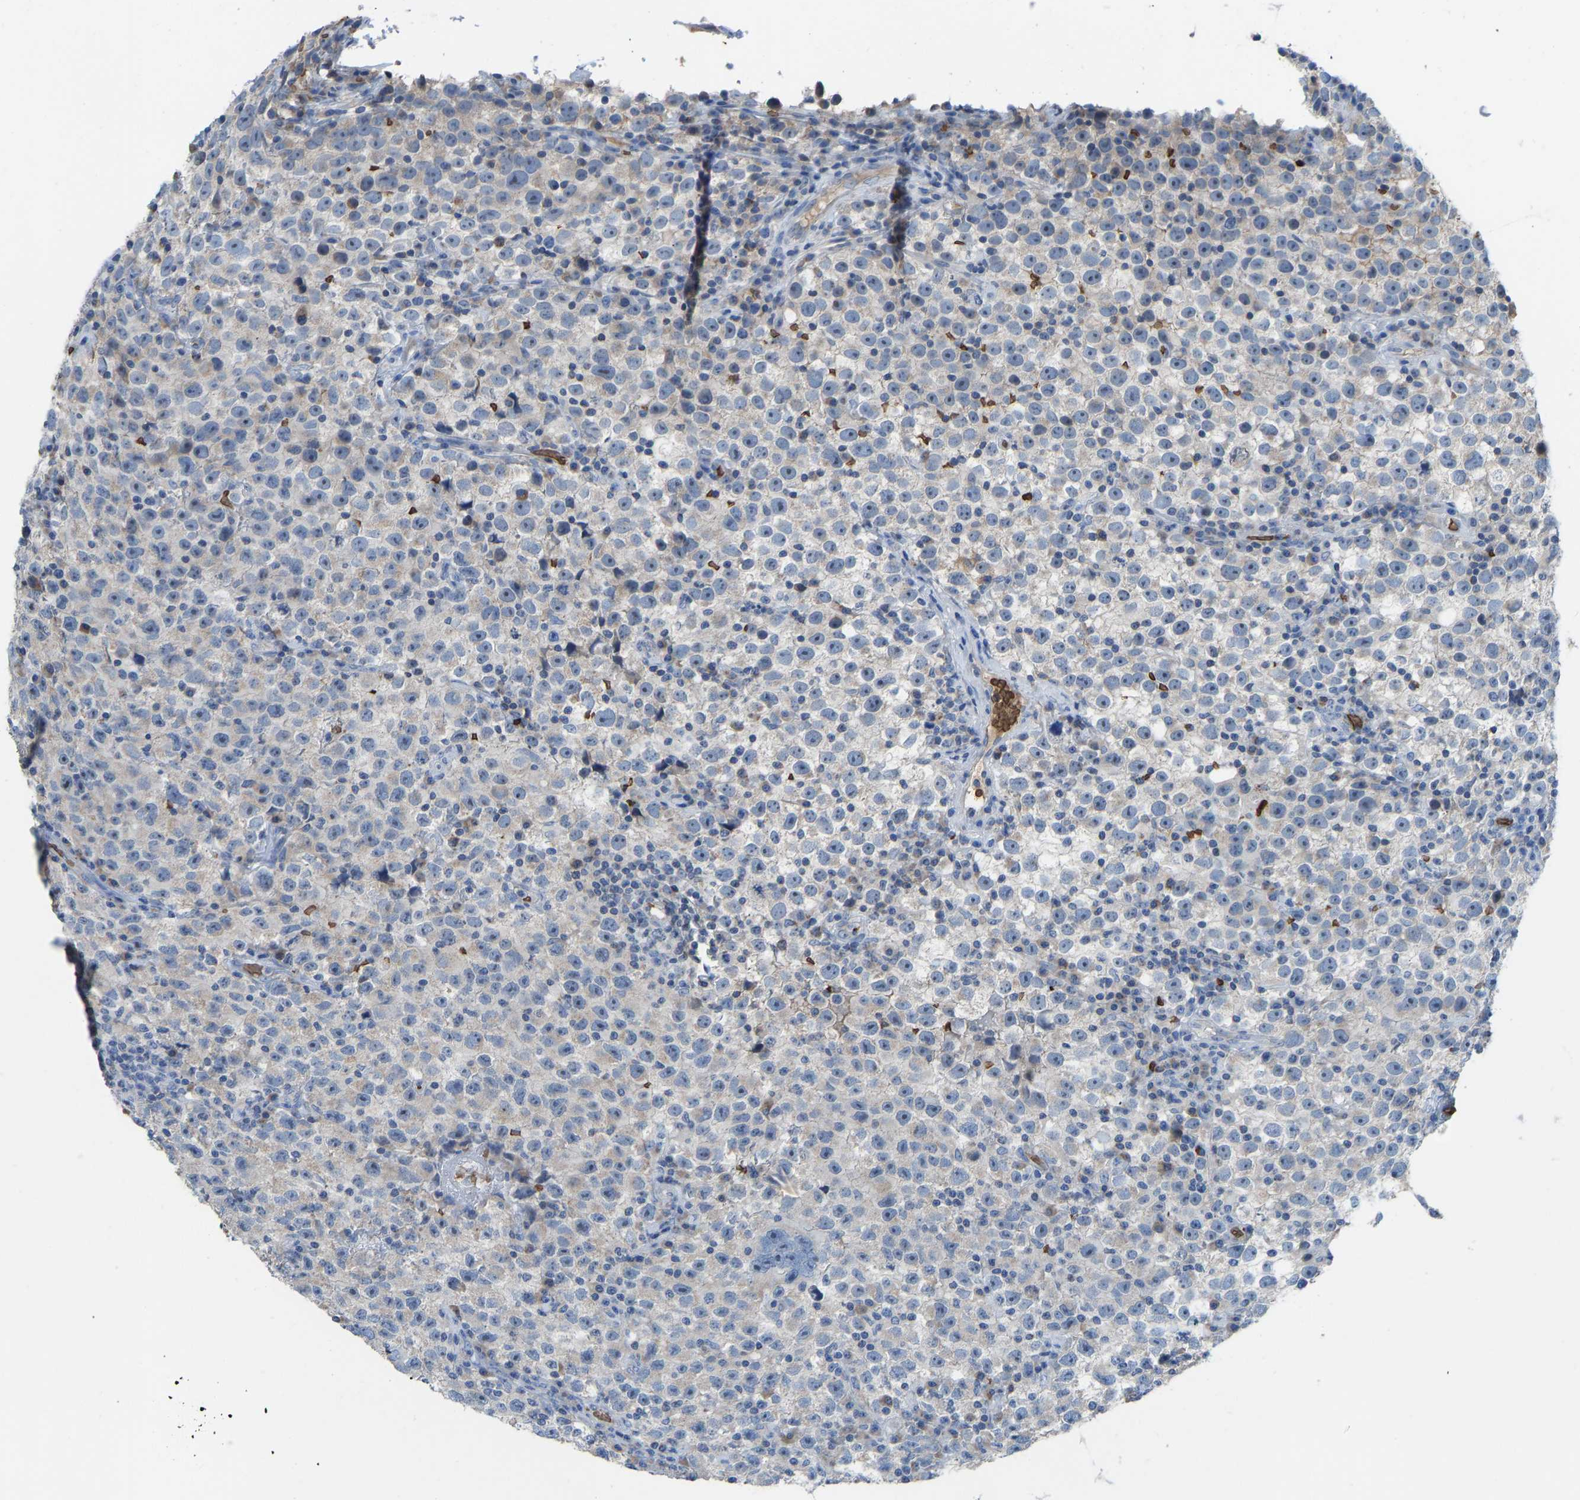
{"staining": {"intensity": "weak", "quantity": "<25%", "location": "cytoplasmic/membranous"}, "tissue": "testis cancer", "cell_type": "Tumor cells", "image_type": "cancer", "snomed": [{"axis": "morphology", "description": "Seminoma, NOS"}, {"axis": "topography", "description": "Testis"}], "caption": "Testis seminoma was stained to show a protein in brown. There is no significant staining in tumor cells.", "gene": "PIGS", "patient": {"sex": "male", "age": 22}}